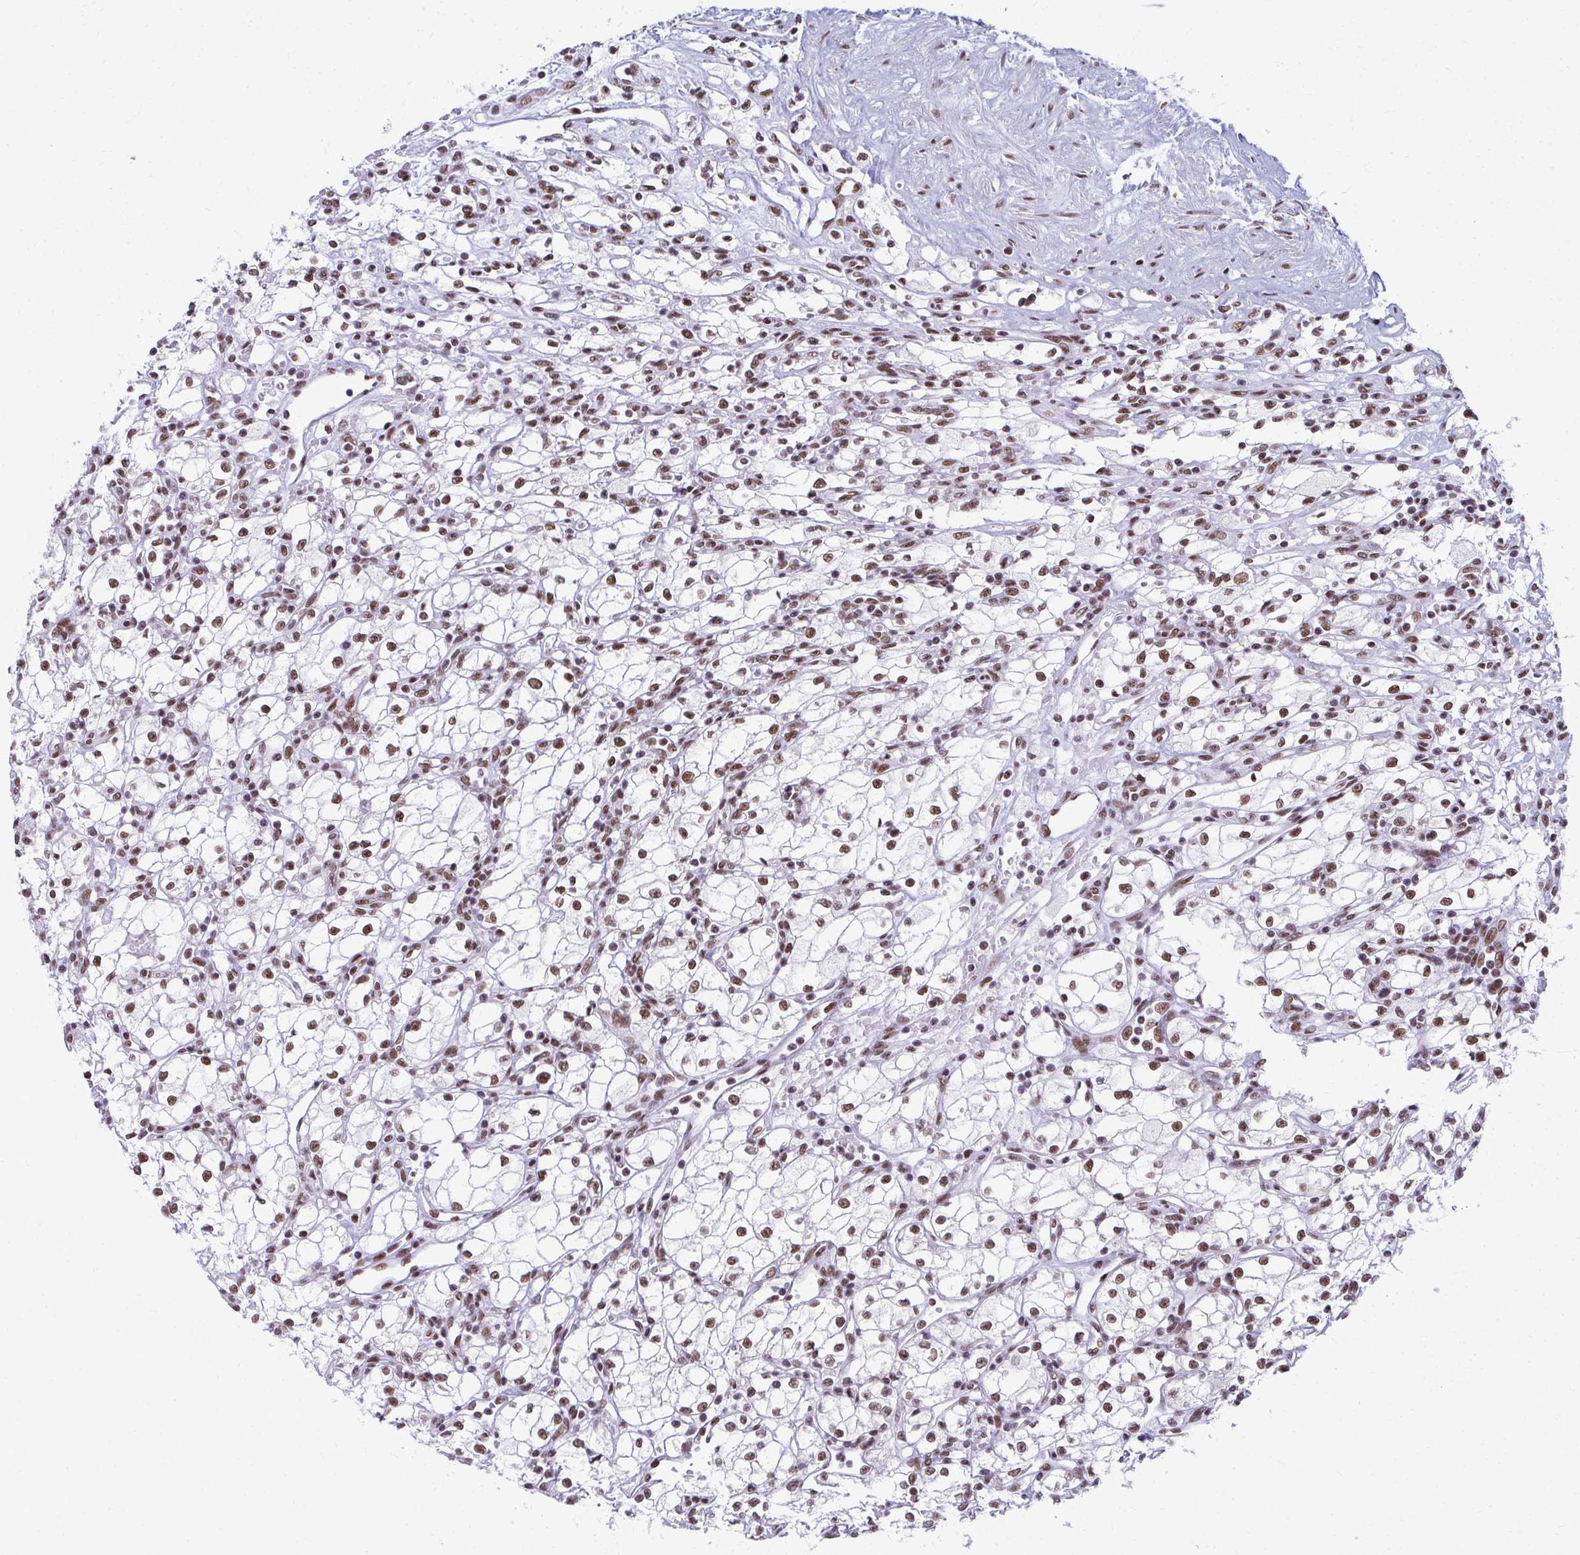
{"staining": {"intensity": "moderate", "quantity": ">75%", "location": "nuclear"}, "tissue": "renal cancer", "cell_type": "Tumor cells", "image_type": "cancer", "snomed": [{"axis": "morphology", "description": "Adenocarcinoma, NOS"}, {"axis": "topography", "description": "Kidney"}], "caption": "Adenocarcinoma (renal) stained with a protein marker demonstrates moderate staining in tumor cells.", "gene": "CREBBP", "patient": {"sex": "male", "age": 59}}